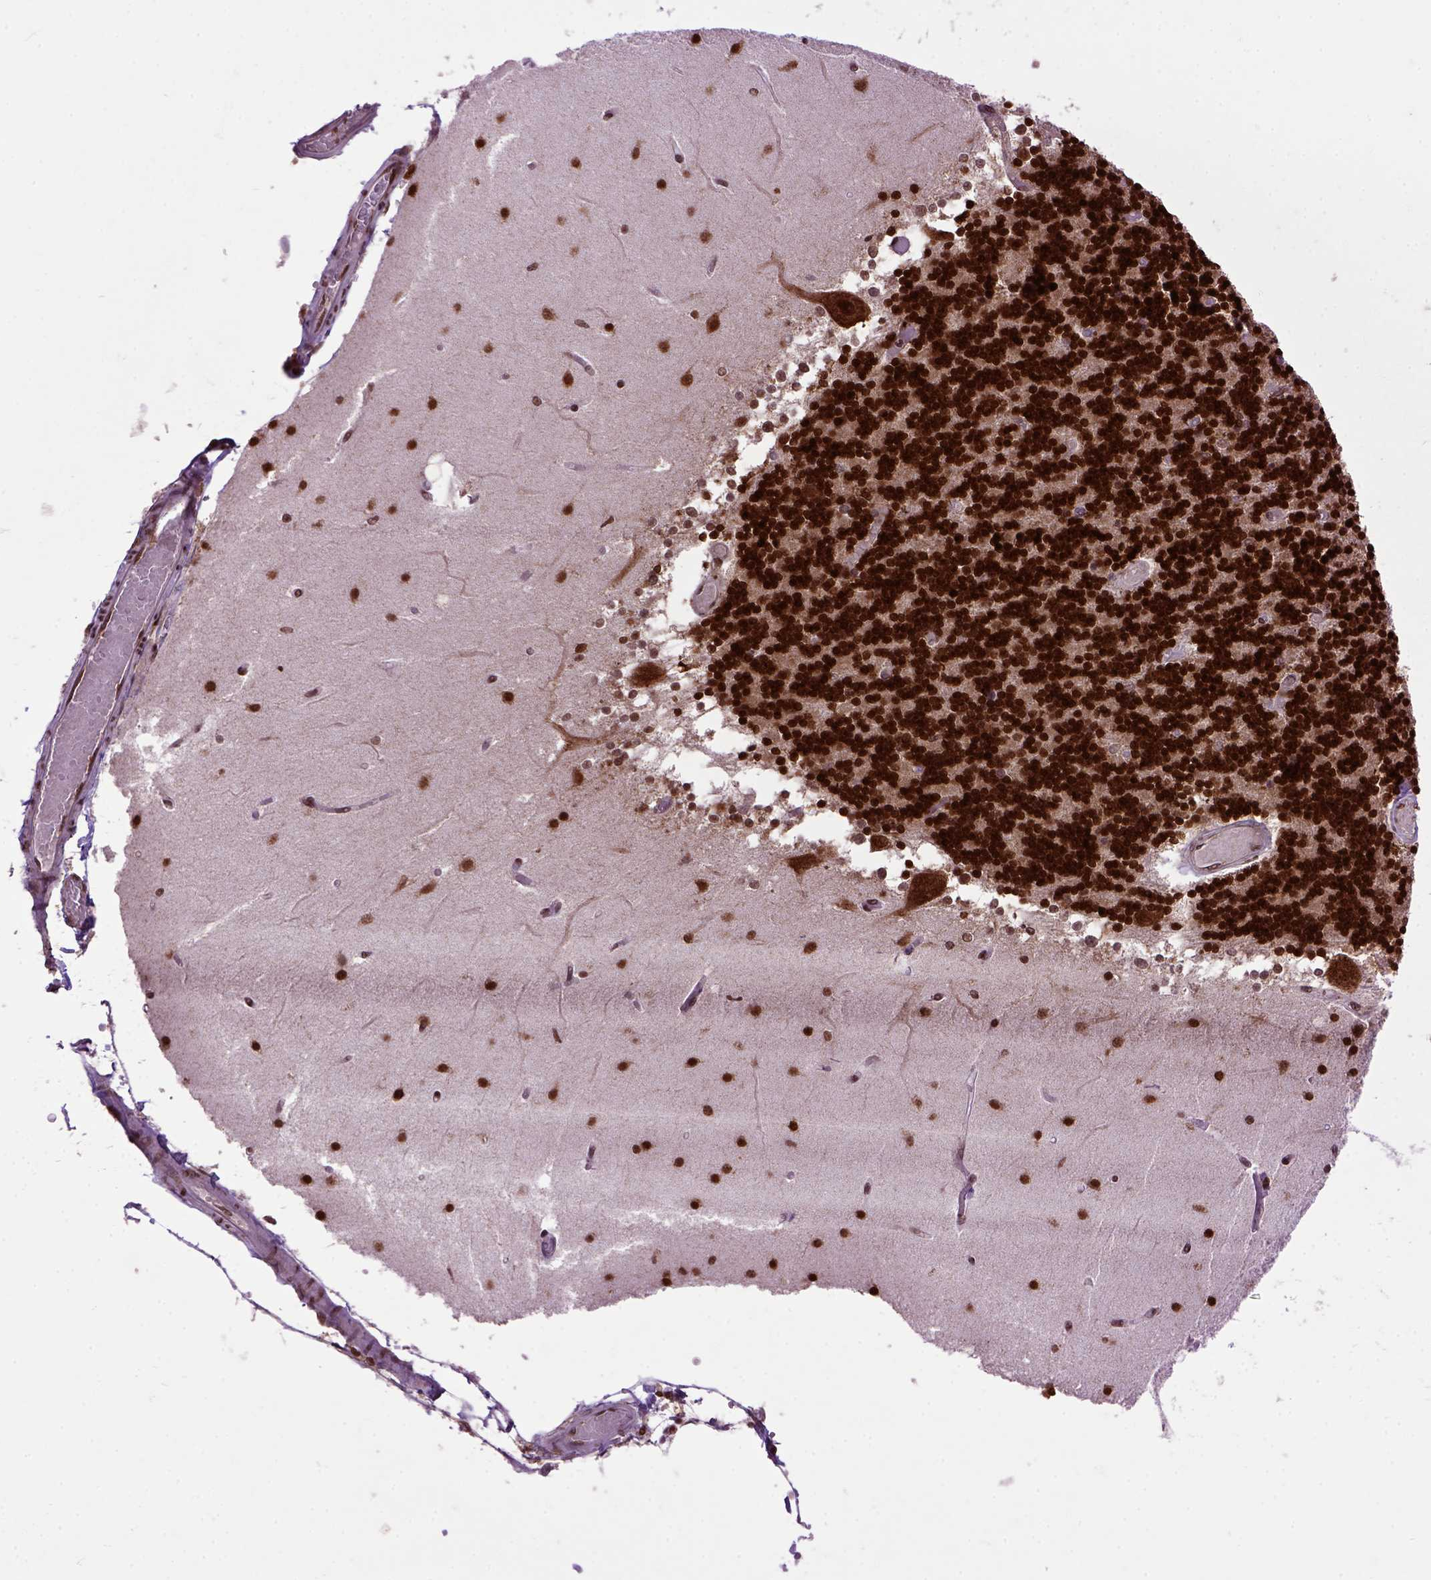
{"staining": {"intensity": "strong", "quantity": ">75%", "location": "nuclear"}, "tissue": "cerebellum", "cell_type": "Cells in granular layer", "image_type": "normal", "snomed": [{"axis": "morphology", "description": "Normal tissue, NOS"}, {"axis": "topography", "description": "Cerebellum"}], "caption": "Protein analysis of normal cerebellum reveals strong nuclear staining in approximately >75% of cells in granular layer. (IHC, brightfield microscopy, high magnification).", "gene": "CELF1", "patient": {"sex": "female", "age": 28}}